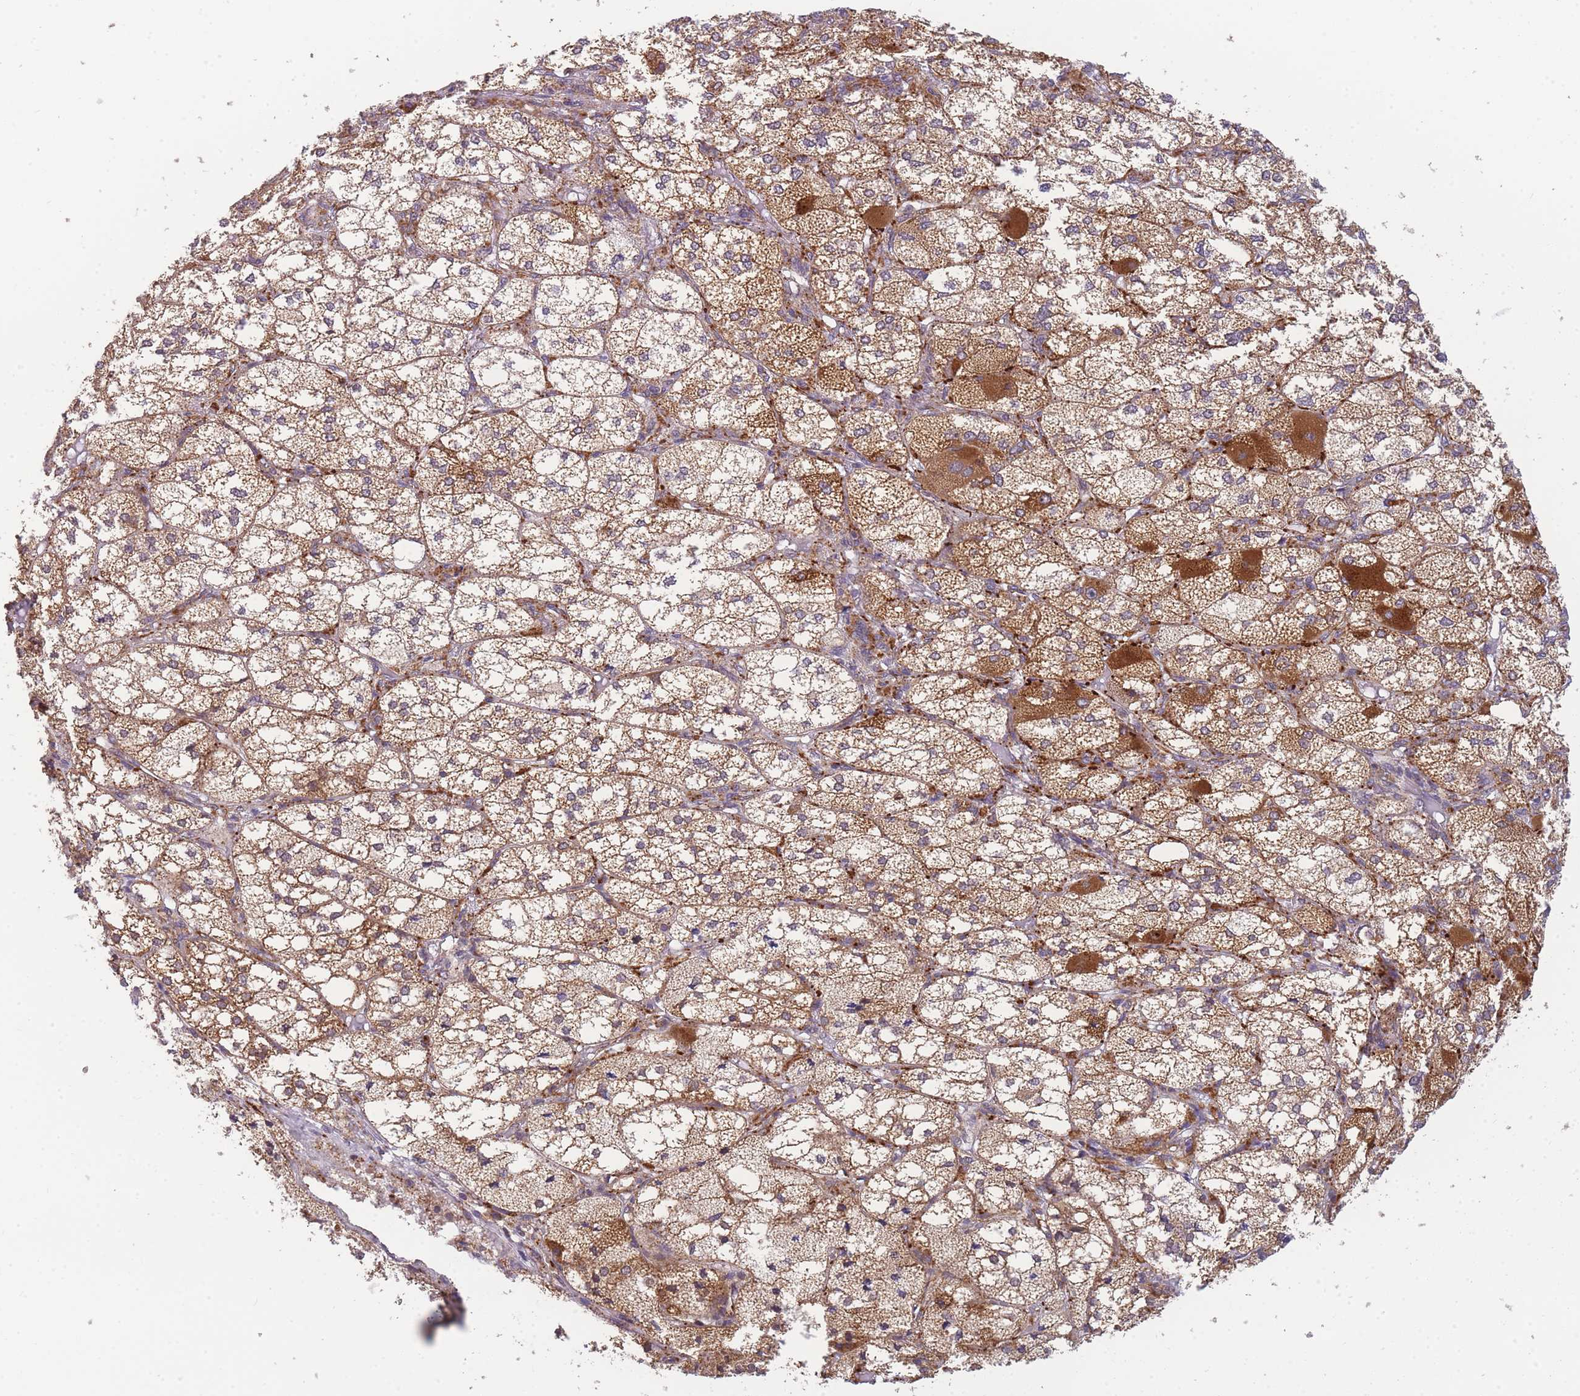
{"staining": {"intensity": "moderate", "quantity": ">75%", "location": "cytoplasmic/membranous"}, "tissue": "adrenal gland", "cell_type": "Glandular cells", "image_type": "normal", "snomed": [{"axis": "morphology", "description": "Normal tissue, NOS"}, {"axis": "topography", "description": "Adrenal gland"}], "caption": "Immunohistochemical staining of unremarkable human adrenal gland reveals moderate cytoplasmic/membranous protein positivity in approximately >75% of glandular cells.", "gene": "ENSG00000276345", "patient": {"sex": "female", "age": 61}}